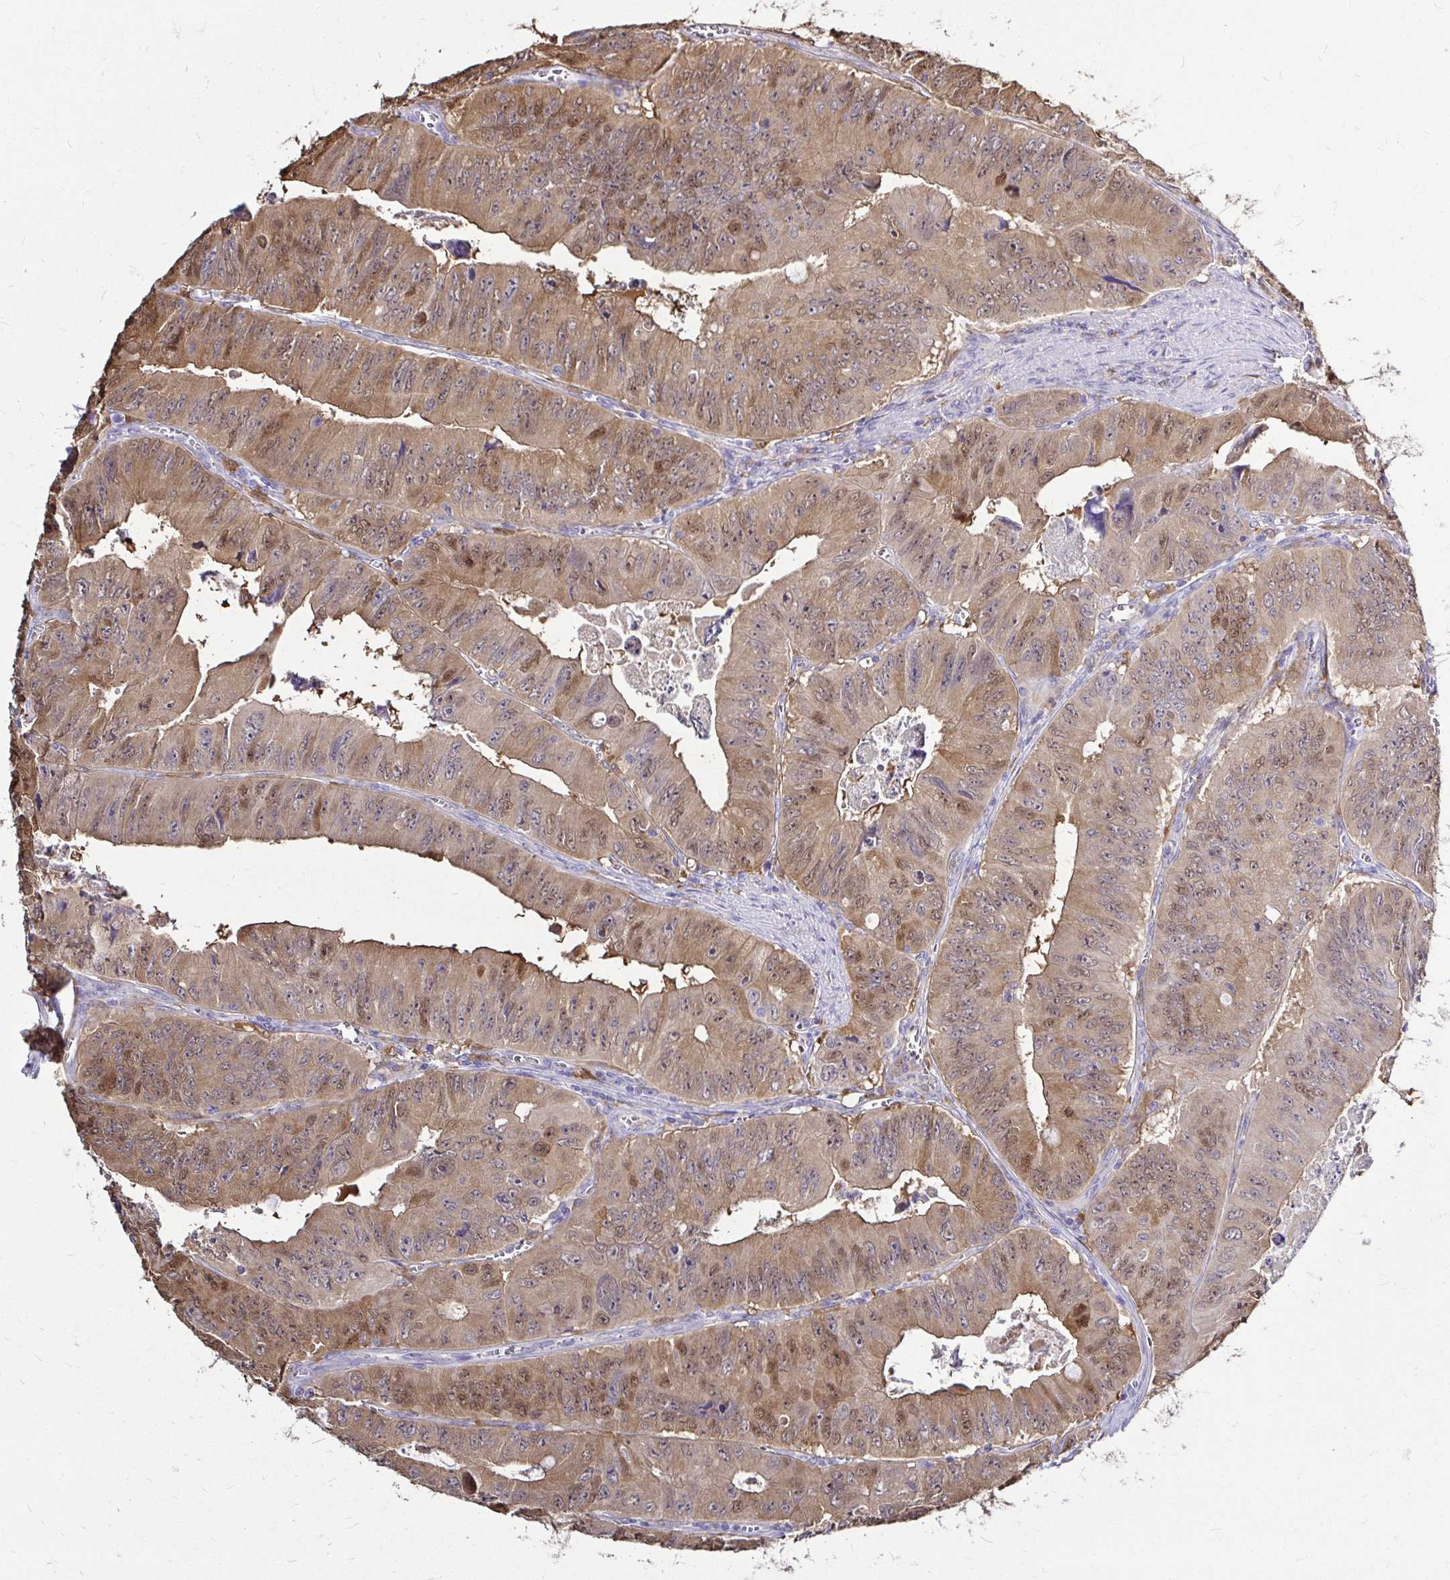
{"staining": {"intensity": "moderate", "quantity": "25%-75%", "location": "cytoplasmic/membranous,nuclear"}, "tissue": "colorectal cancer", "cell_type": "Tumor cells", "image_type": "cancer", "snomed": [{"axis": "morphology", "description": "Adenocarcinoma, NOS"}, {"axis": "topography", "description": "Colon"}], "caption": "Protein staining of colorectal cancer tissue demonstrates moderate cytoplasmic/membranous and nuclear expression in about 25%-75% of tumor cells.", "gene": "IDH1", "patient": {"sex": "female", "age": 84}}